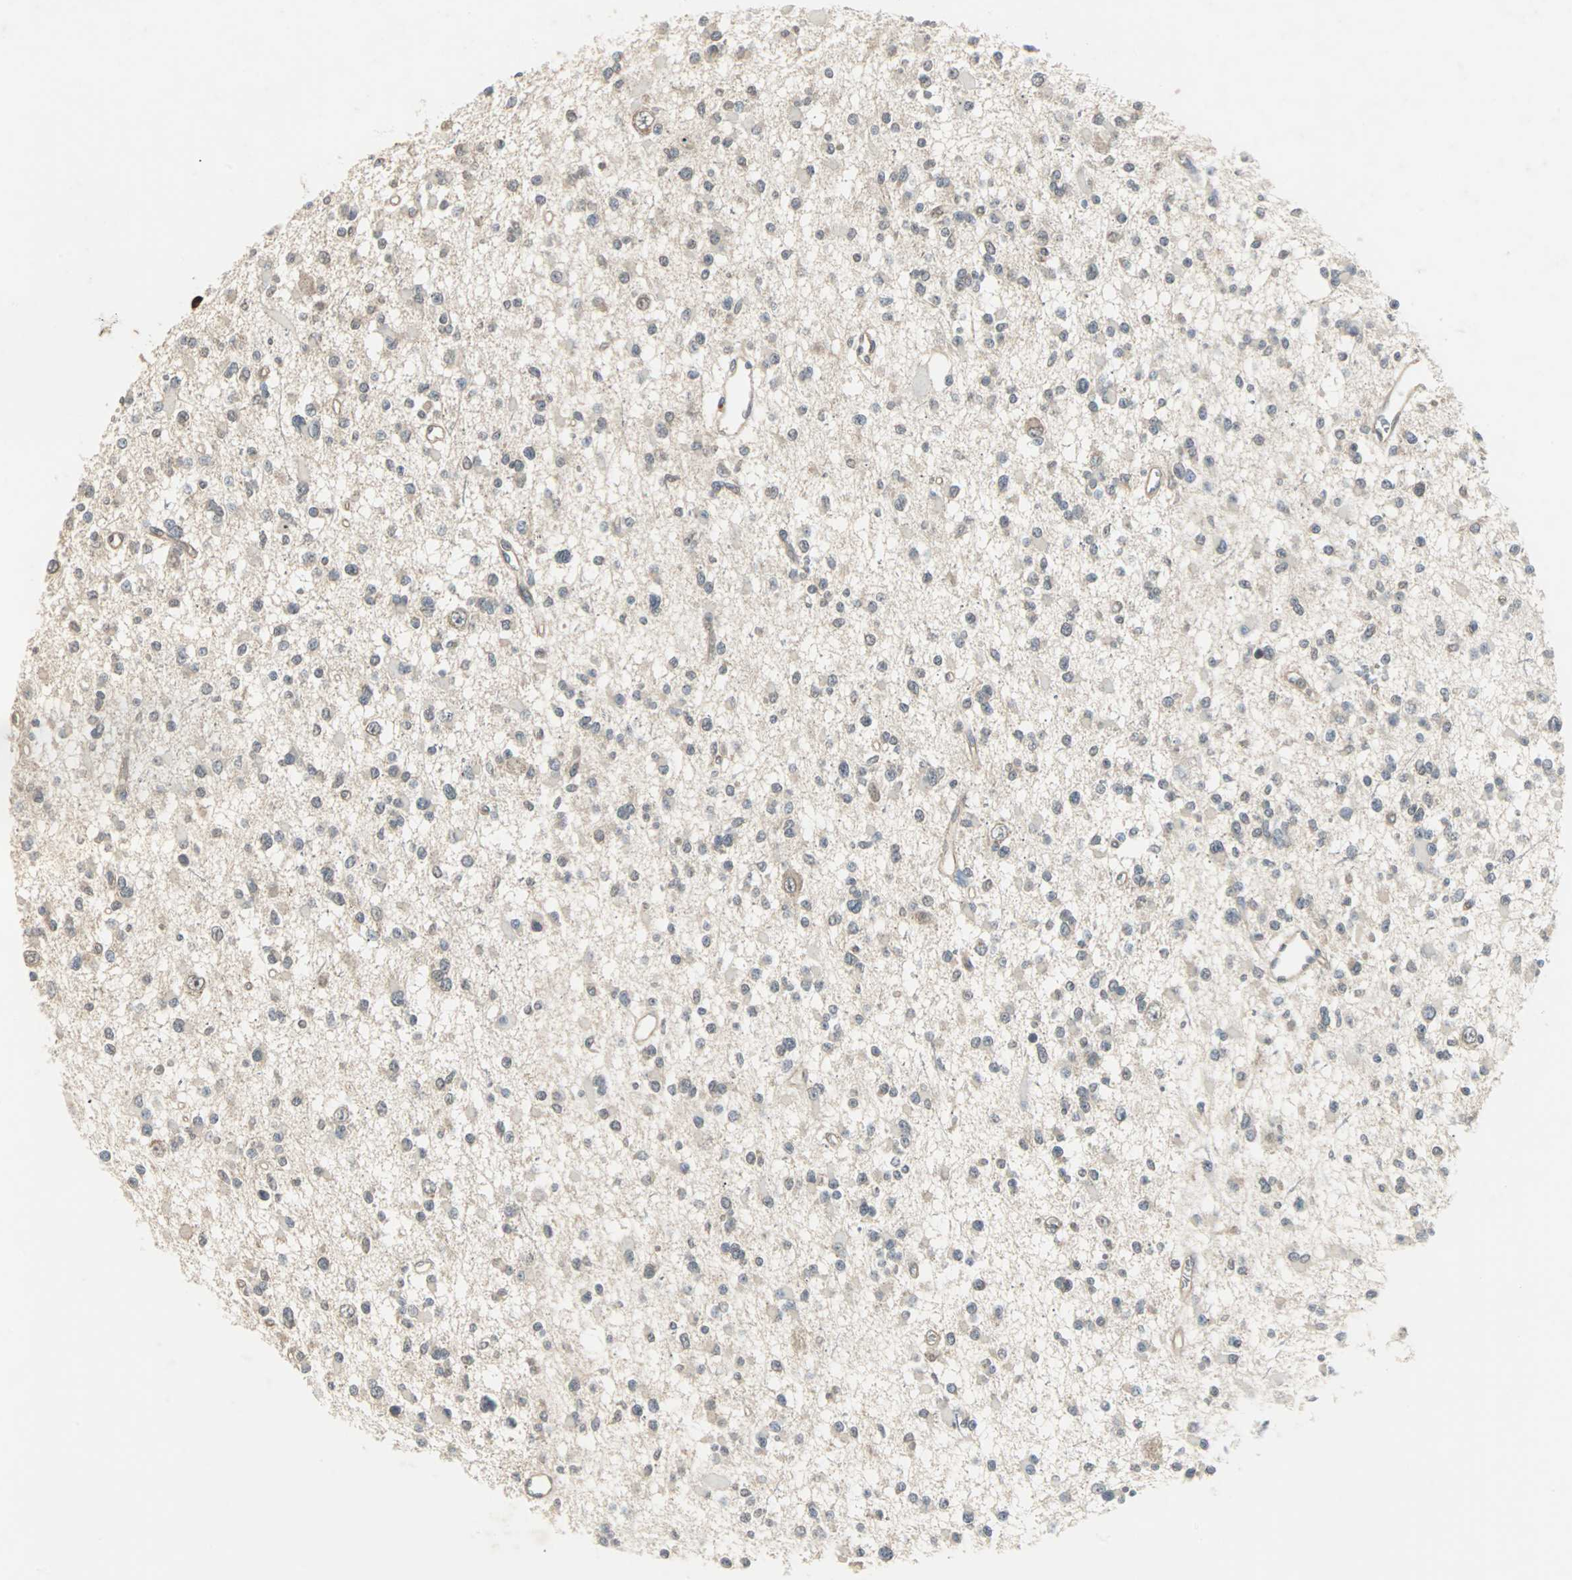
{"staining": {"intensity": "negative", "quantity": "none", "location": "none"}, "tissue": "glioma", "cell_type": "Tumor cells", "image_type": "cancer", "snomed": [{"axis": "morphology", "description": "Glioma, malignant, Low grade"}, {"axis": "topography", "description": "Brain"}], "caption": "Protein analysis of malignant glioma (low-grade) reveals no significant staining in tumor cells.", "gene": "CMC2", "patient": {"sex": "female", "age": 22}}